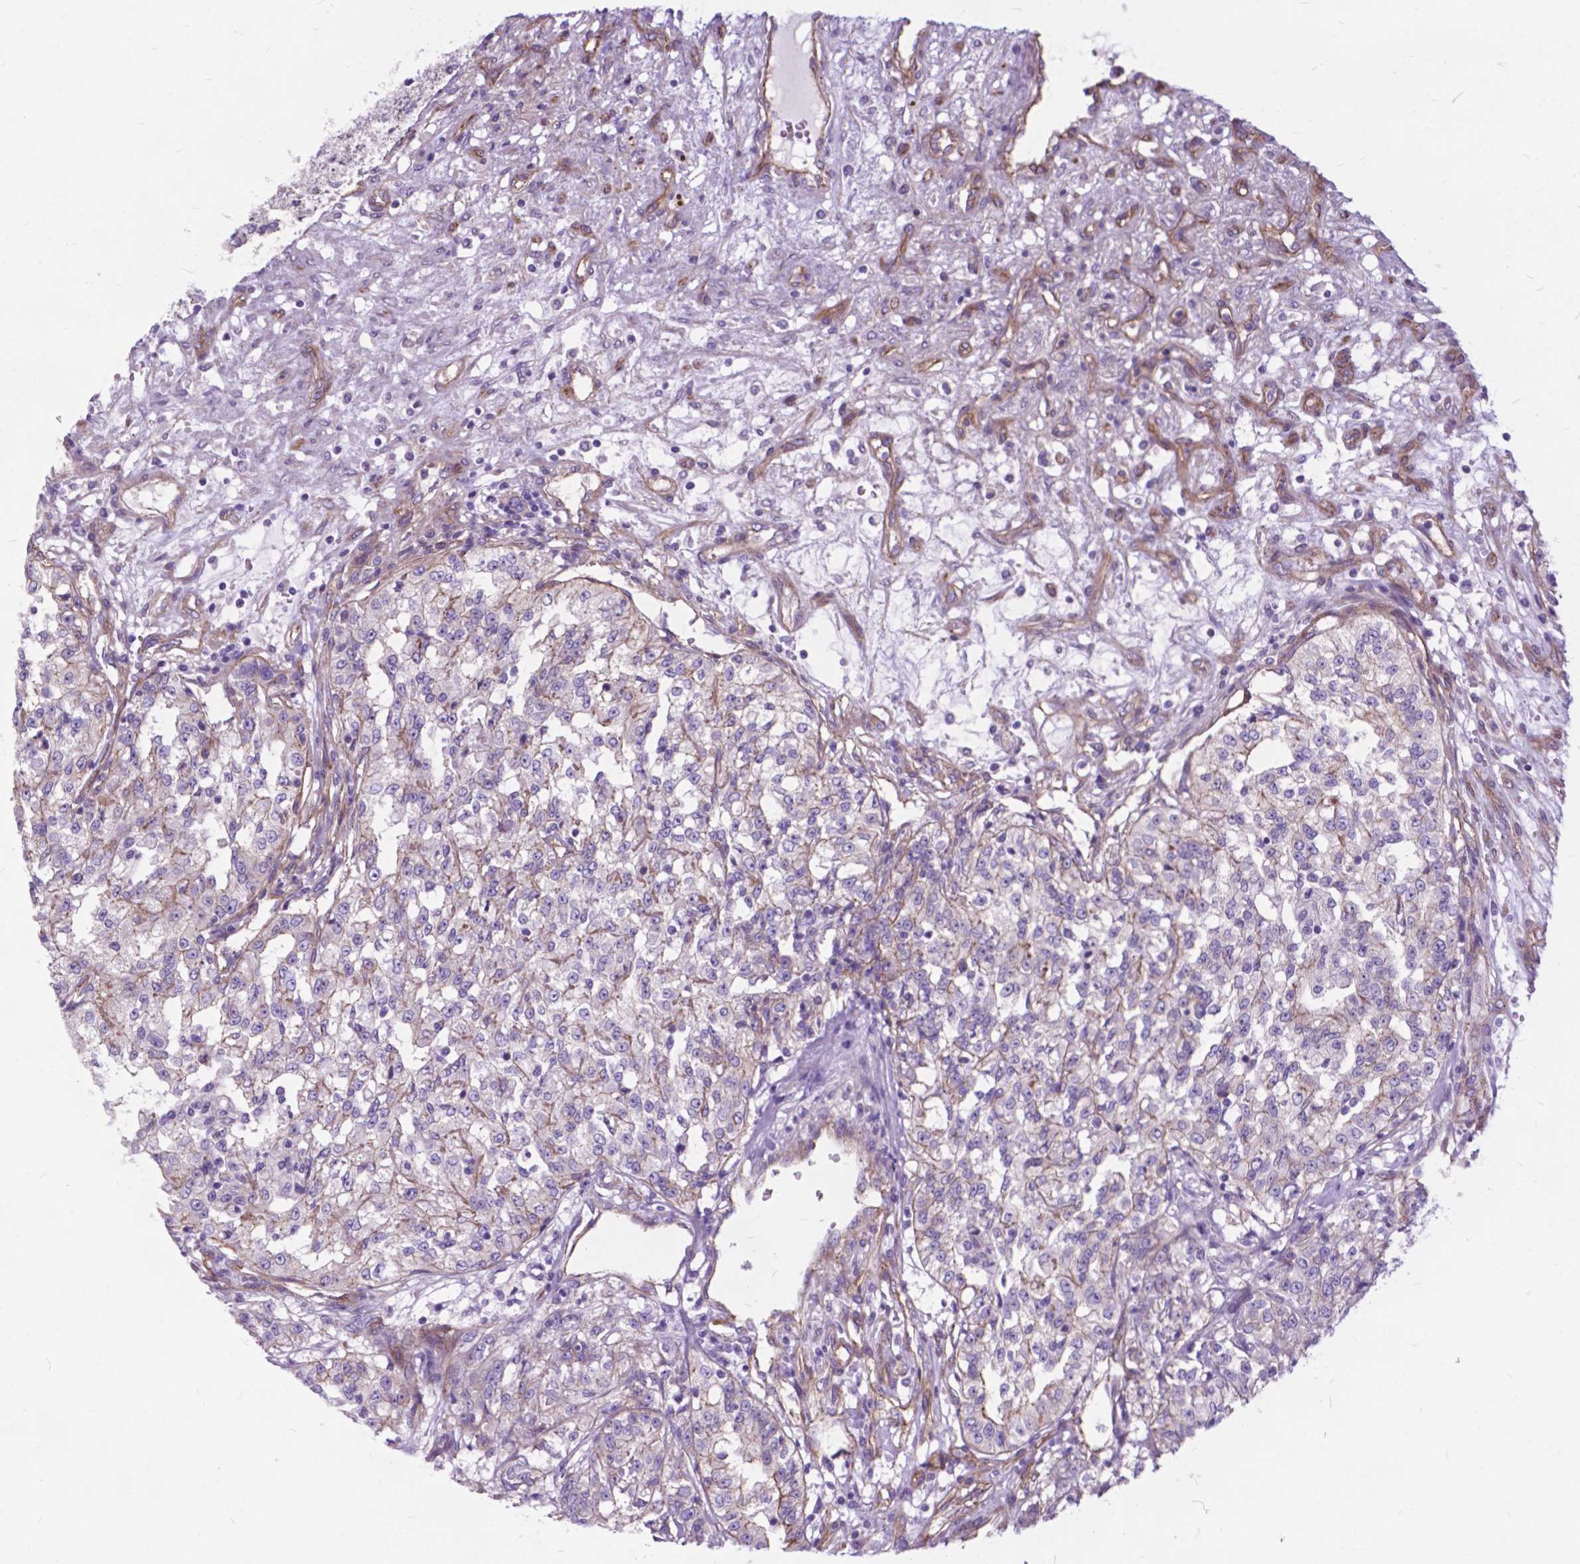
{"staining": {"intensity": "negative", "quantity": "none", "location": "none"}, "tissue": "renal cancer", "cell_type": "Tumor cells", "image_type": "cancer", "snomed": [{"axis": "morphology", "description": "Adenocarcinoma, NOS"}, {"axis": "topography", "description": "Kidney"}], "caption": "Immunohistochemical staining of renal cancer (adenocarcinoma) exhibits no significant expression in tumor cells. (DAB immunohistochemistry, high magnification).", "gene": "FLT4", "patient": {"sex": "female", "age": 63}}